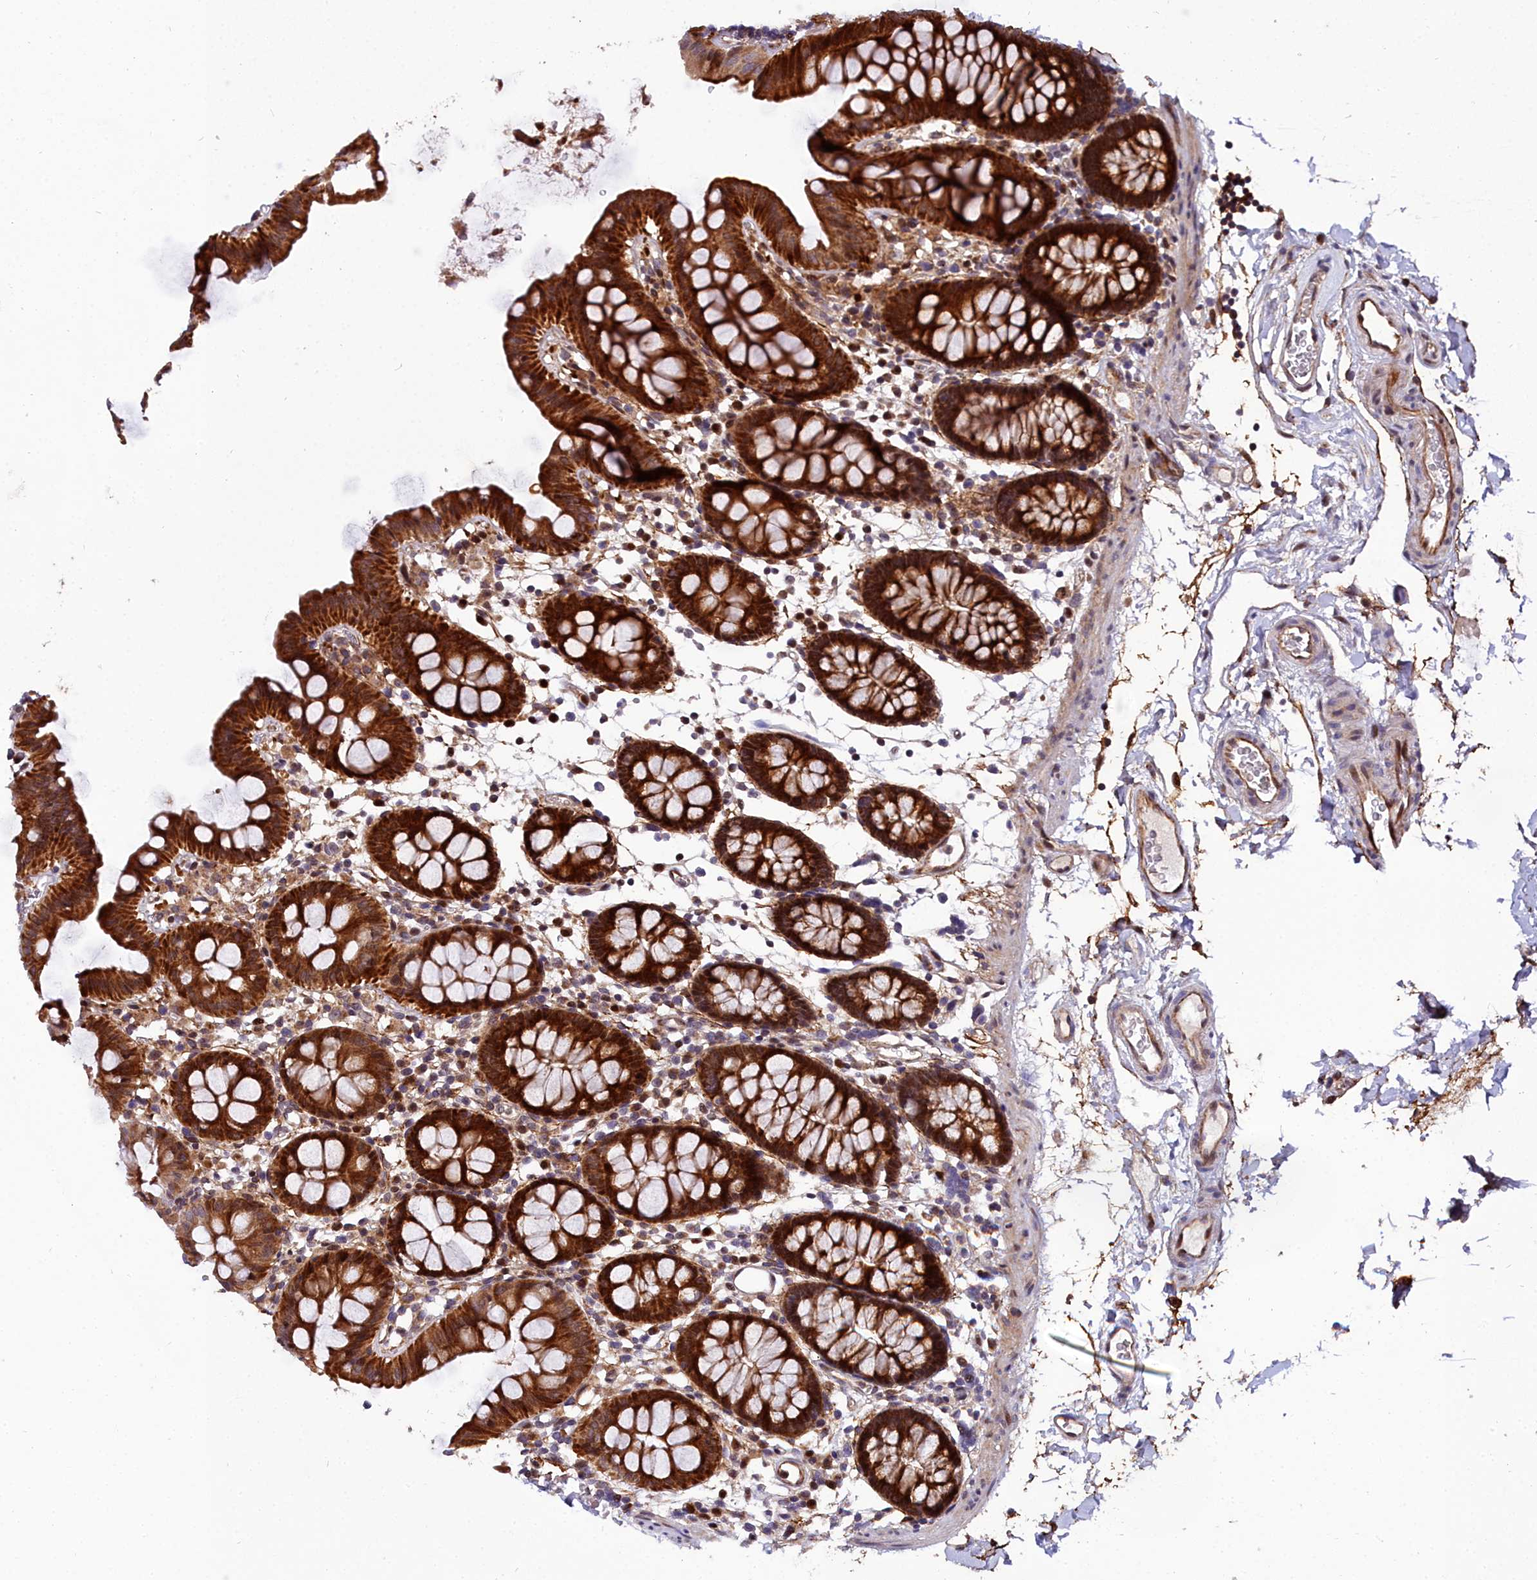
{"staining": {"intensity": "moderate", "quantity": ">75%", "location": "cytoplasmic/membranous"}, "tissue": "colon", "cell_type": "Endothelial cells", "image_type": "normal", "snomed": [{"axis": "morphology", "description": "Normal tissue, NOS"}, {"axis": "topography", "description": "Colon"}], "caption": "Colon stained with DAB immunohistochemistry (IHC) shows medium levels of moderate cytoplasmic/membranous staining in about >75% of endothelial cells. The protein of interest is shown in brown color, while the nuclei are stained blue.", "gene": "MRPS11", "patient": {"sex": "male", "age": 75}}